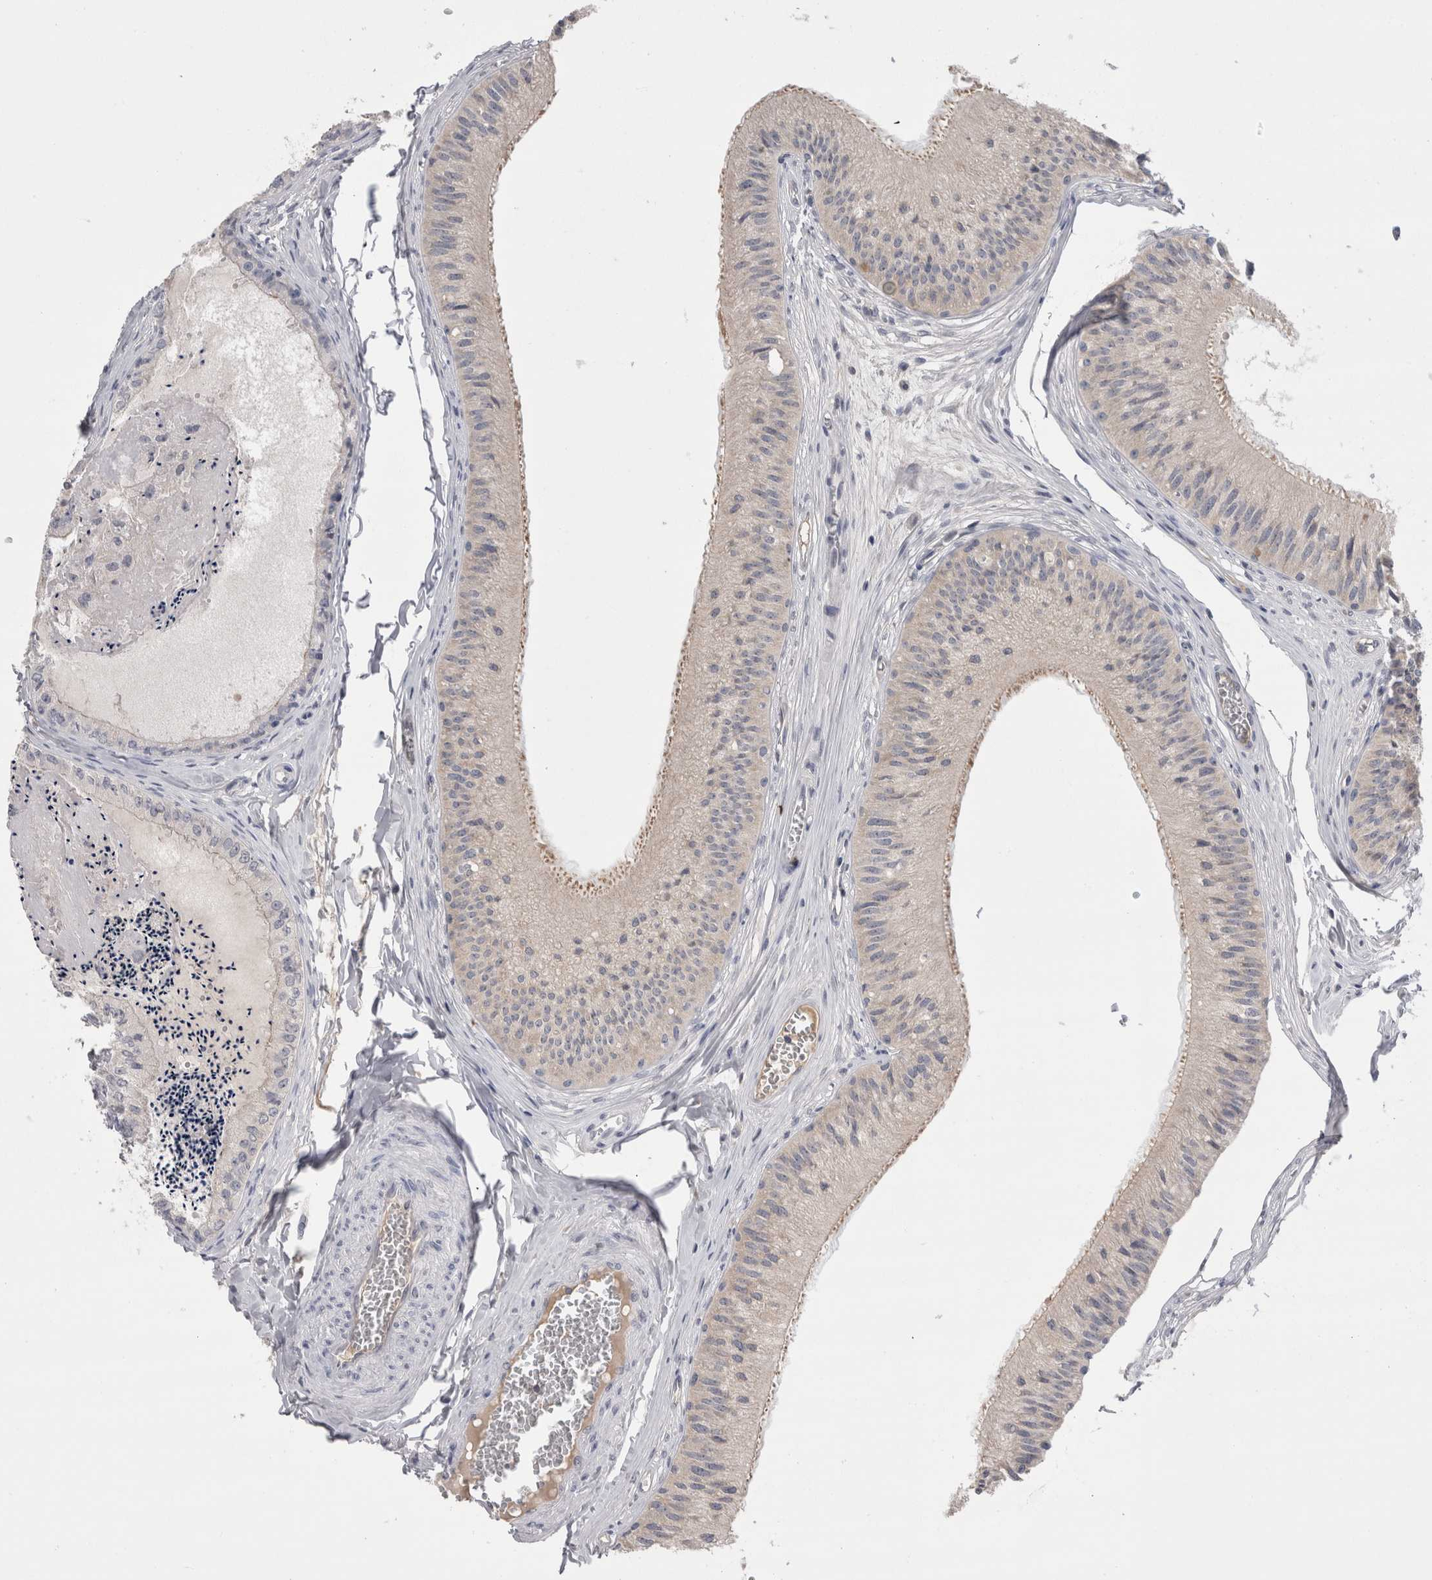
{"staining": {"intensity": "negative", "quantity": "none", "location": "none"}, "tissue": "epididymis", "cell_type": "Glandular cells", "image_type": "normal", "snomed": [{"axis": "morphology", "description": "Normal tissue, NOS"}, {"axis": "topography", "description": "Epididymis"}], "caption": "Glandular cells show no significant staining in normal epididymis.", "gene": "REG1A", "patient": {"sex": "male", "age": 31}}